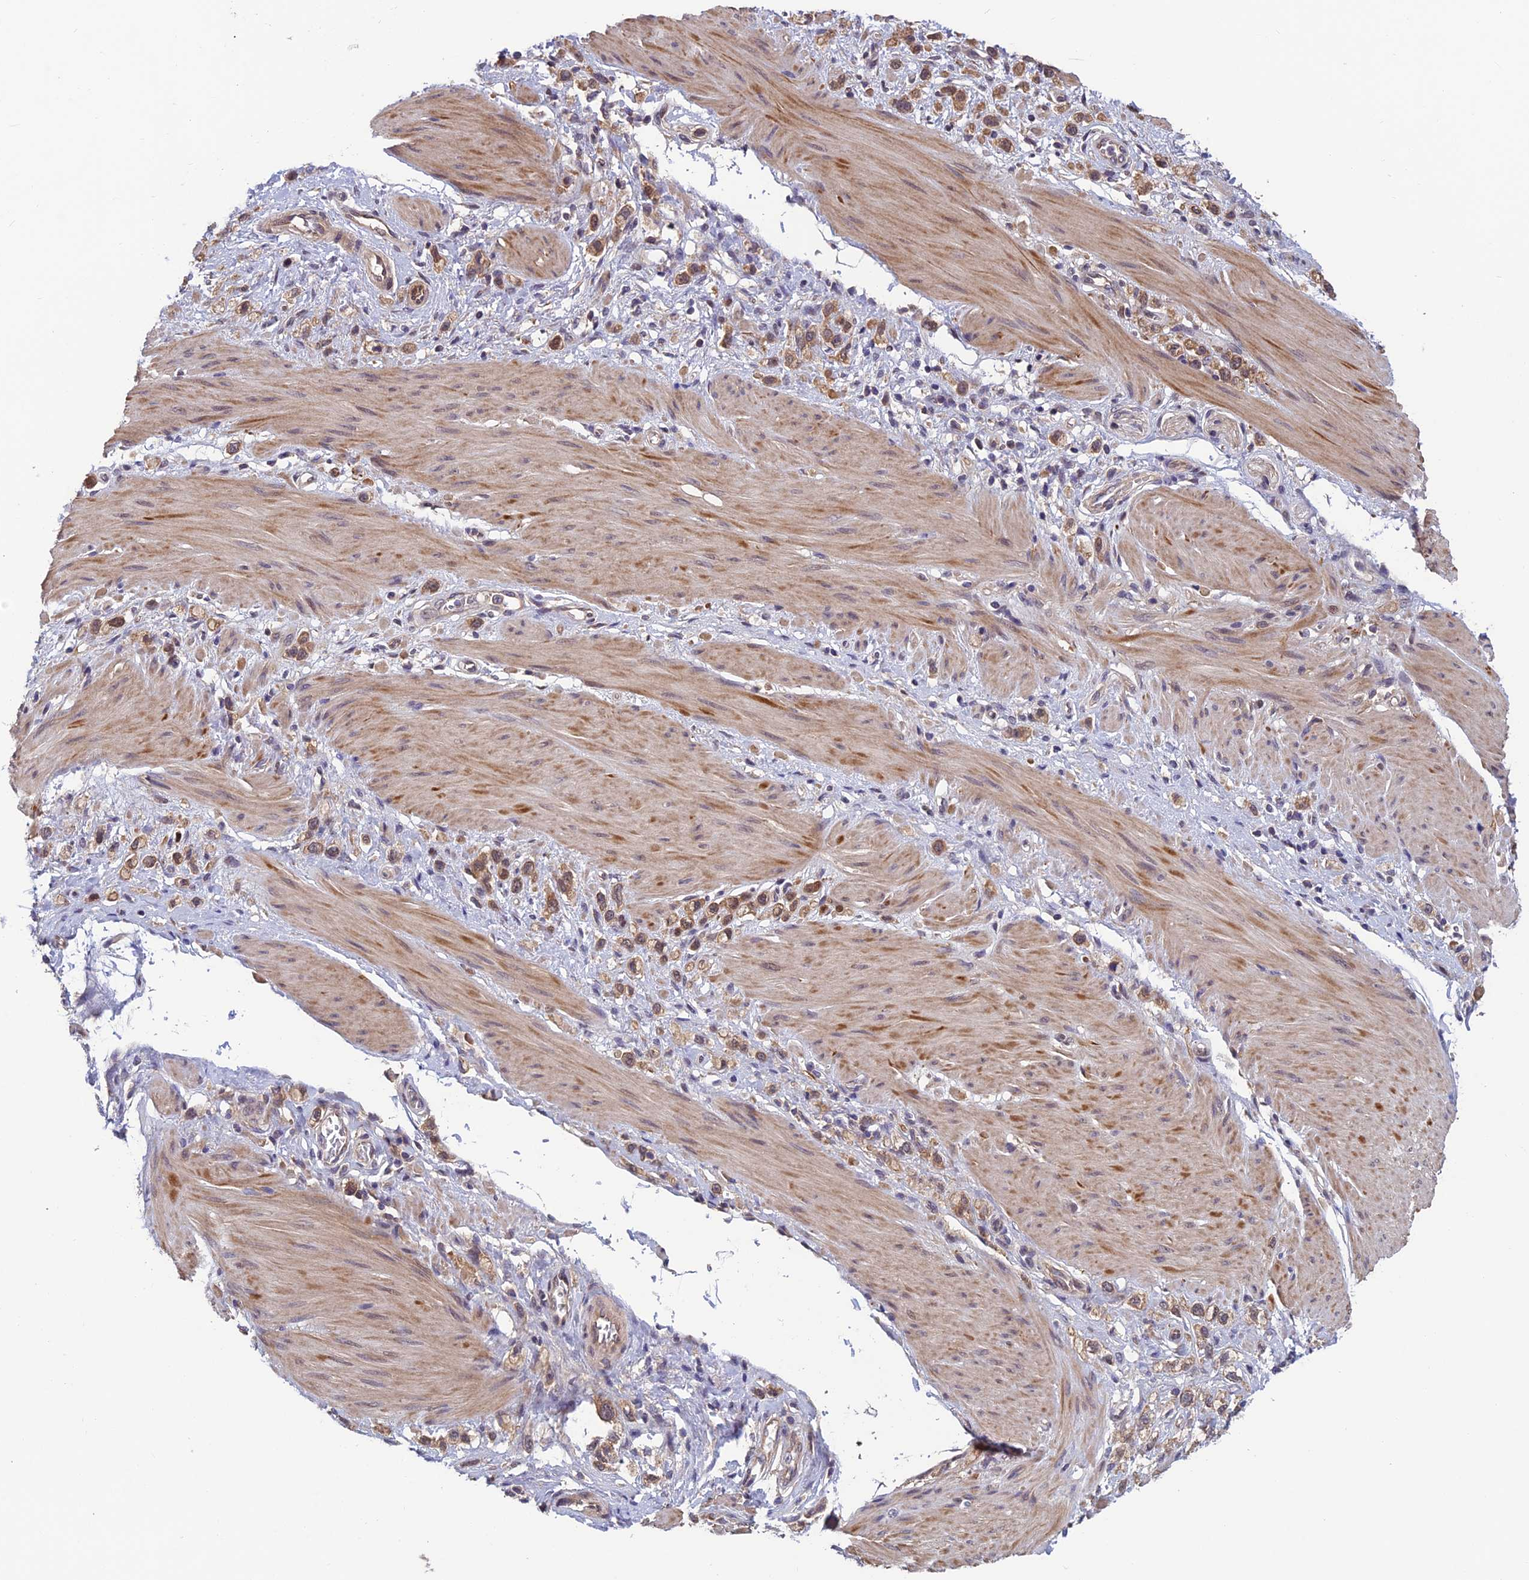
{"staining": {"intensity": "moderate", "quantity": ">75%", "location": "cytoplasmic/membranous"}, "tissue": "stomach cancer", "cell_type": "Tumor cells", "image_type": "cancer", "snomed": [{"axis": "morphology", "description": "Adenocarcinoma, NOS"}, {"axis": "topography", "description": "Stomach"}], "caption": "Immunohistochemical staining of adenocarcinoma (stomach) displays medium levels of moderate cytoplasmic/membranous positivity in approximately >75% of tumor cells.", "gene": "CCDC15", "patient": {"sex": "female", "age": 65}}